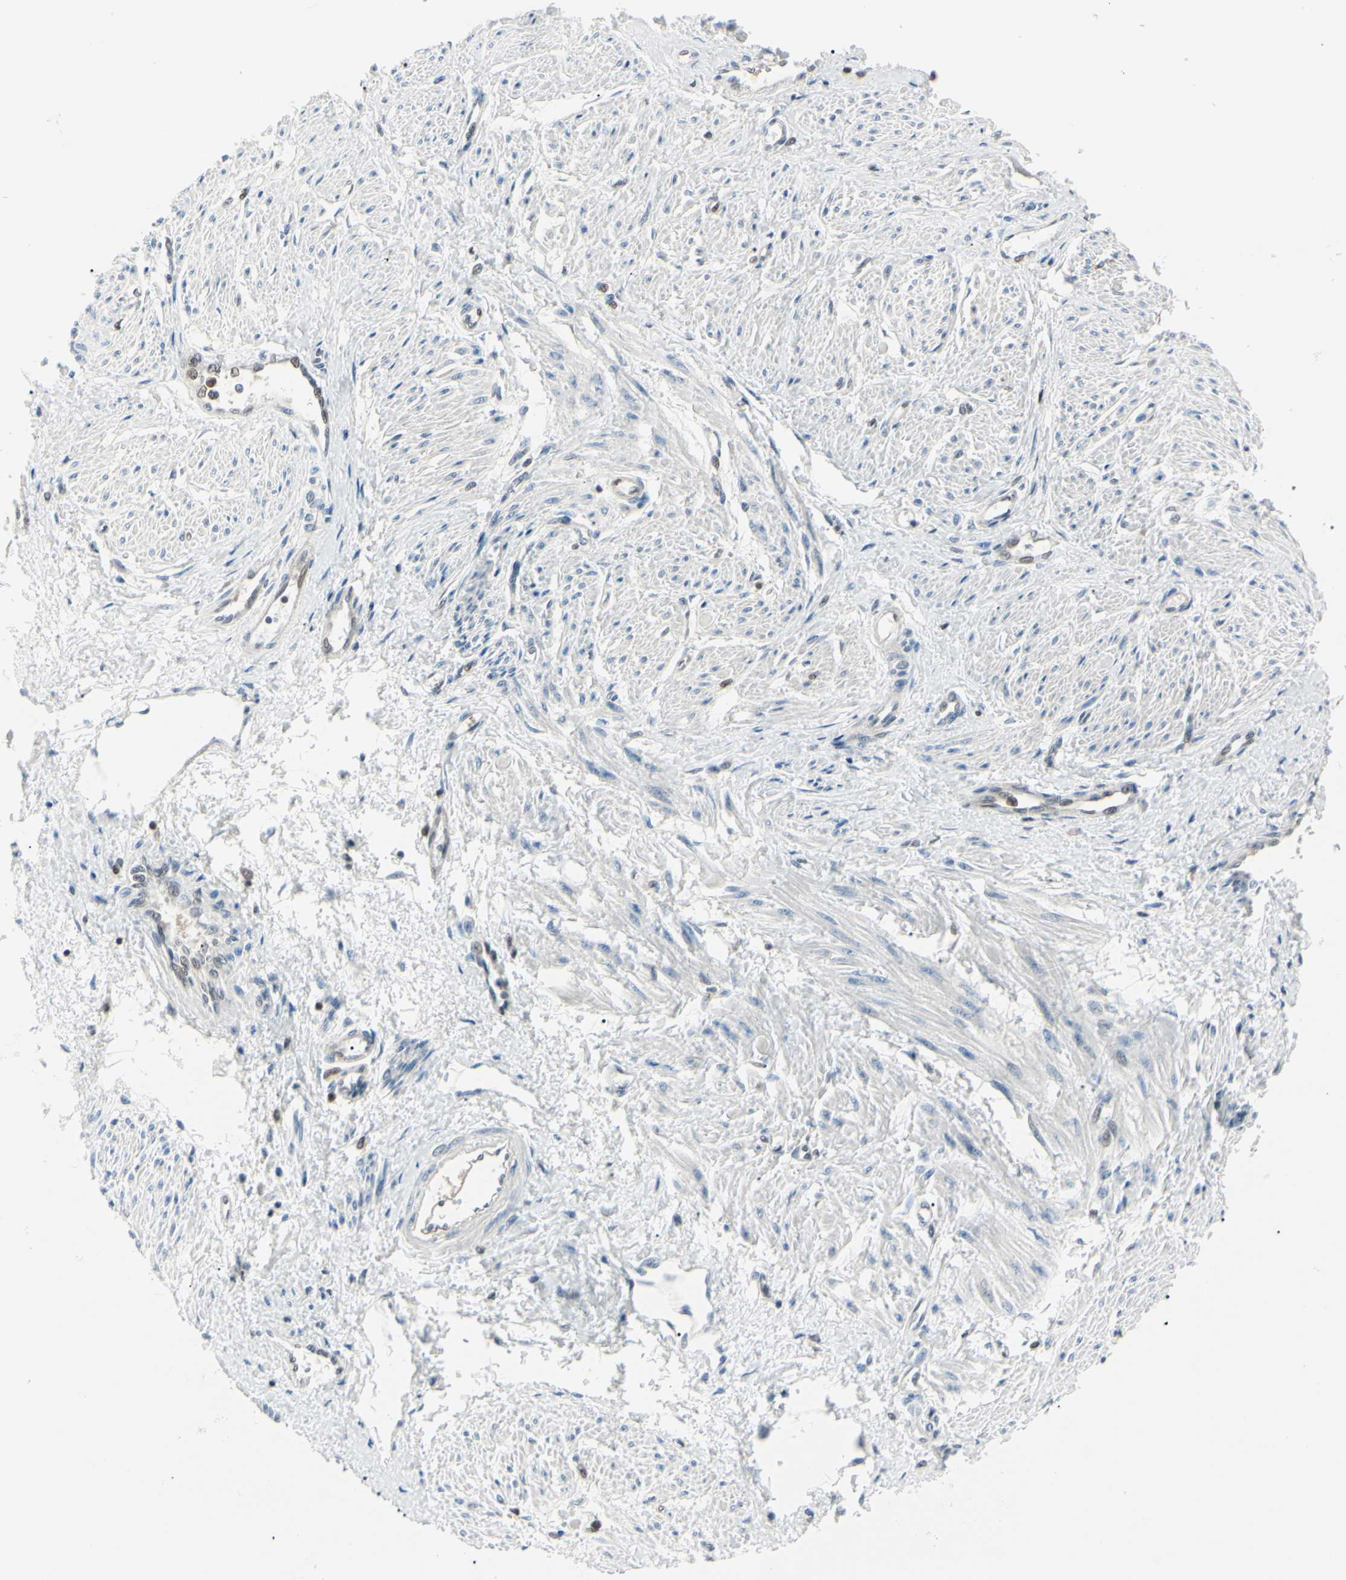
{"staining": {"intensity": "negative", "quantity": "none", "location": "none"}, "tissue": "smooth muscle", "cell_type": "Smooth muscle cells", "image_type": "normal", "snomed": [{"axis": "morphology", "description": "Normal tissue, NOS"}, {"axis": "topography", "description": "Smooth muscle"}, {"axis": "topography", "description": "Uterus"}], "caption": "IHC of unremarkable smooth muscle demonstrates no positivity in smooth muscle cells.", "gene": "PGK1", "patient": {"sex": "female", "age": 39}}